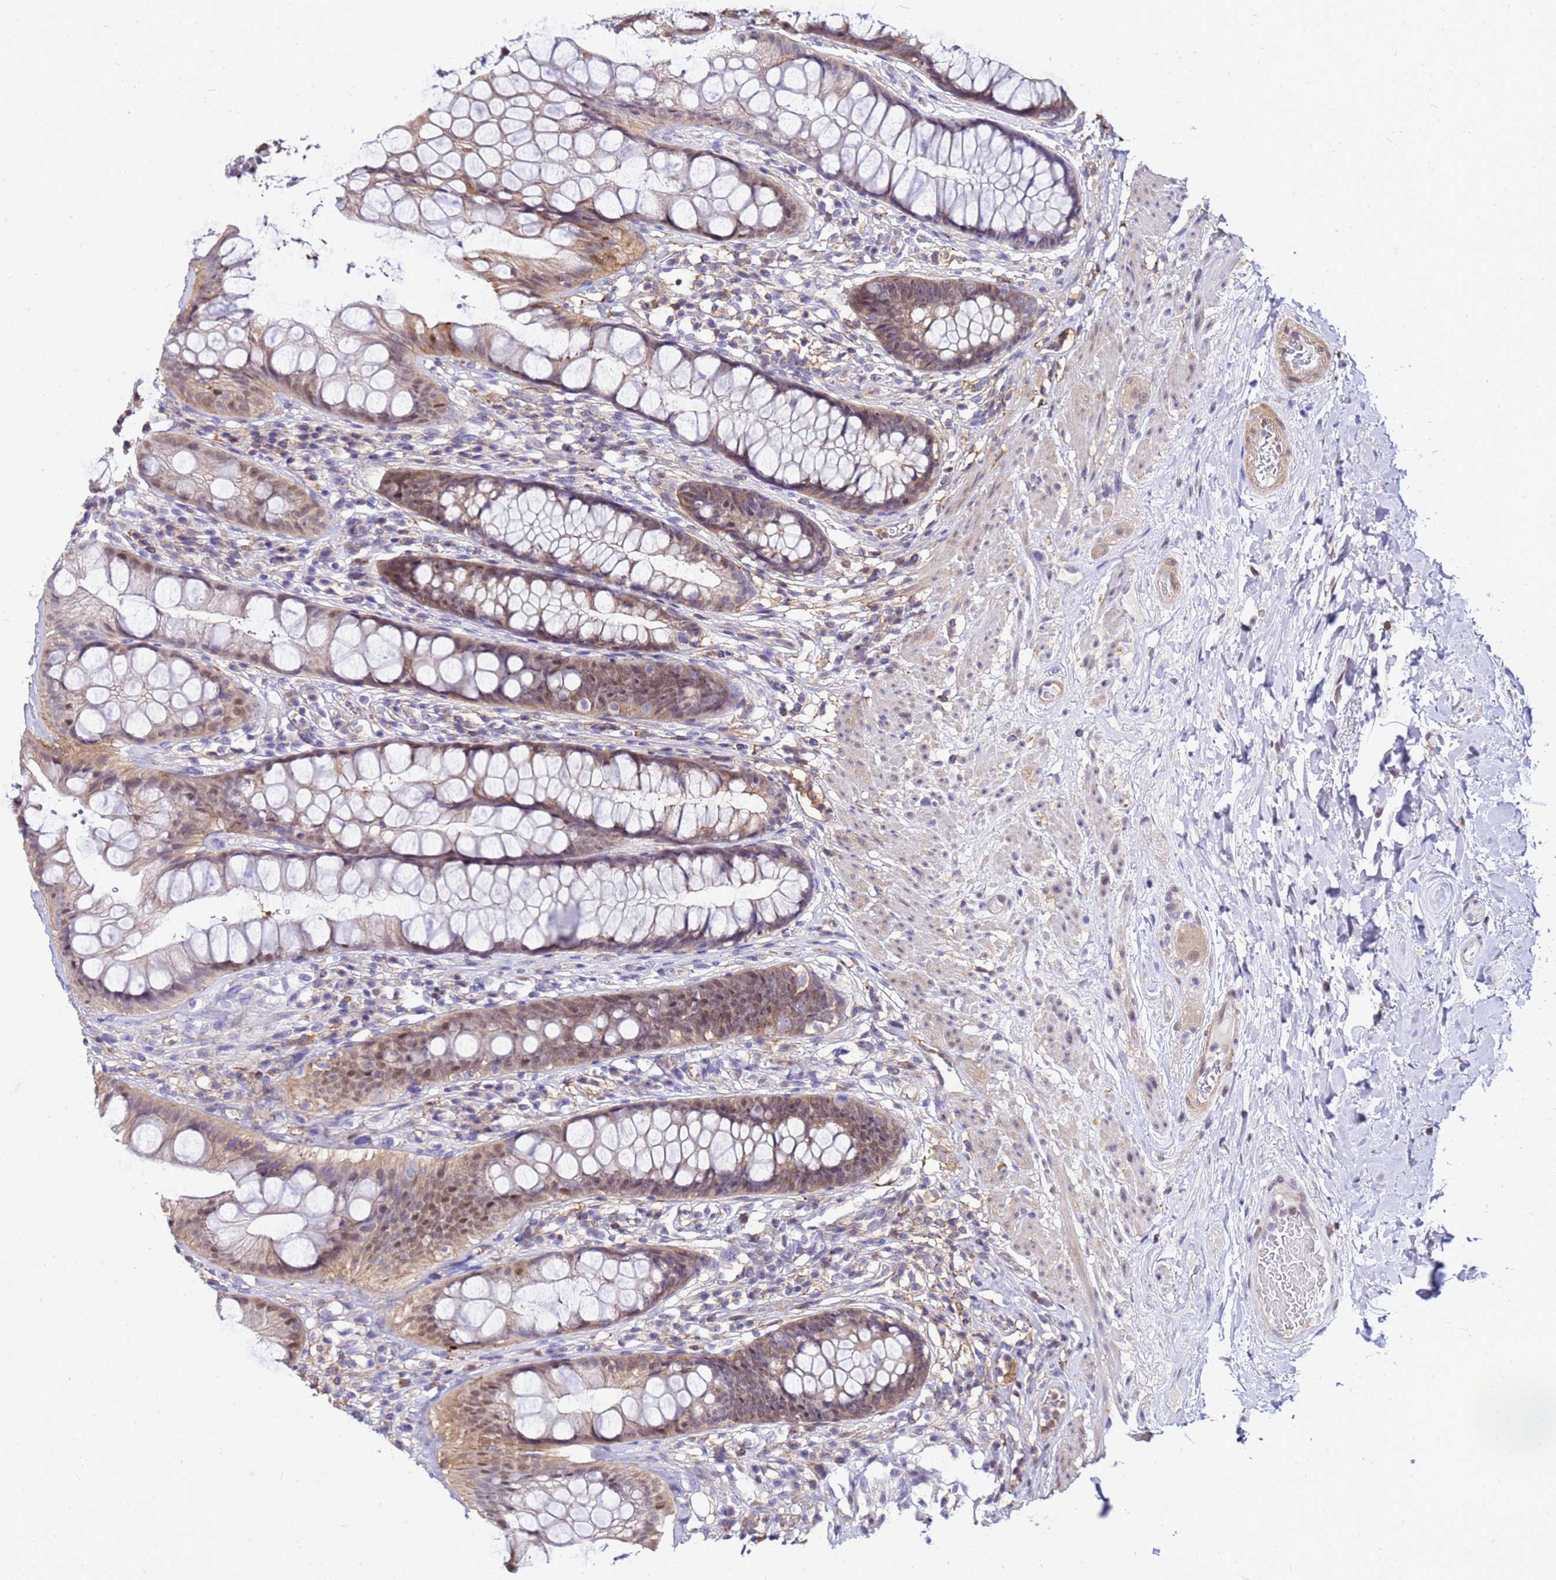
{"staining": {"intensity": "moderate", "quantity": ">75%", "location": "cytoplasmic/membranous,nuclear"}, "tissue": "rectum", "cell_type": "Glandular cells", "image_type": "normal", "snomed": [{"axis": "morphology", "description": "Normal tissue, NOS"}, {"axis": "topography", "description": "Rectum"}], "caption": "A medium amount of moderate cytoplasmic/membranous,nuclear expression is seen in about >75% of glandular cells in benign rectum.", "gene": "DBNDD2", "patient": {"sex": "male", "age": 74}}